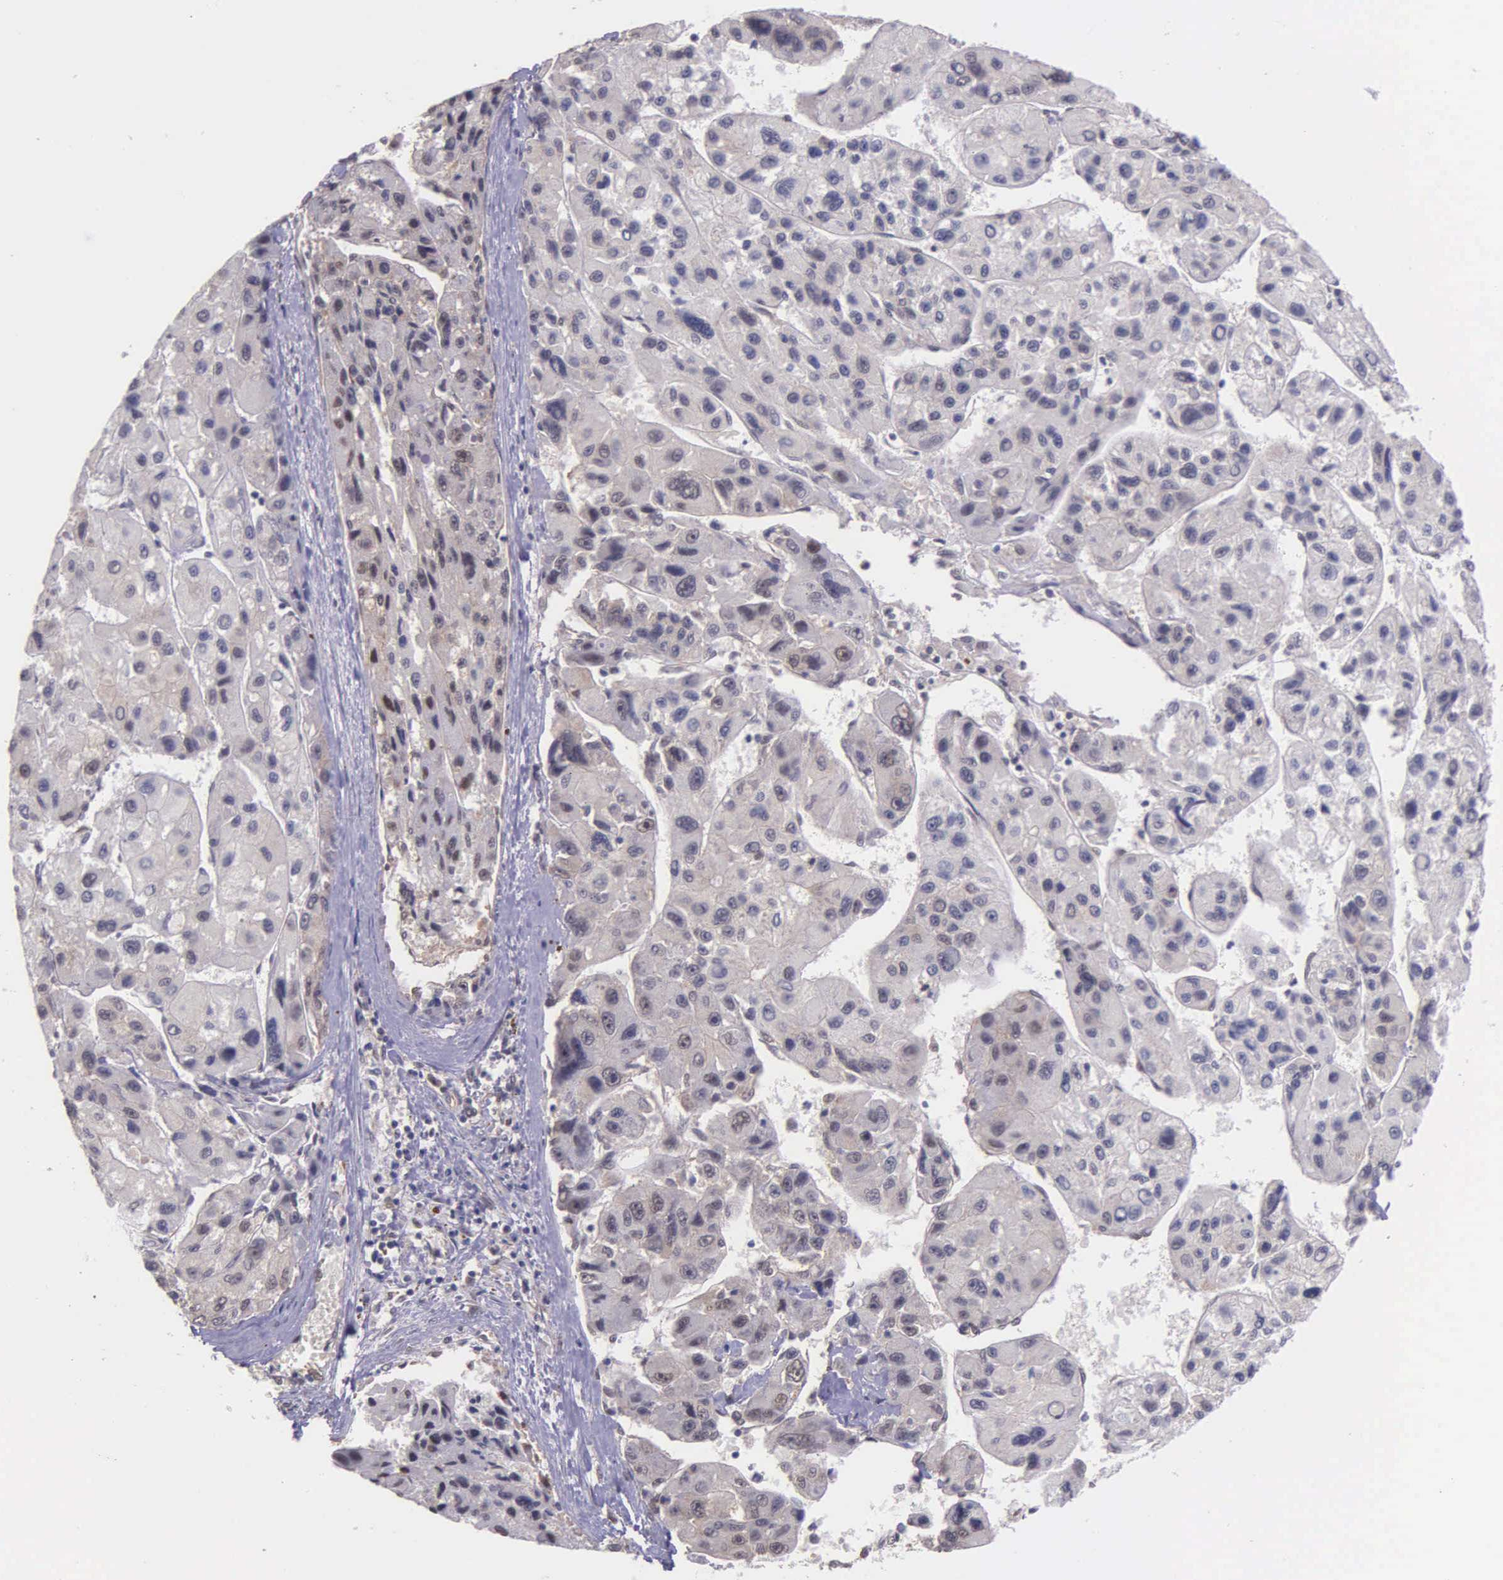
{"staining": {"intensity": "weak", "quantity": "25%-75%", "location": "cytoplasmic/membranous,nuclear"}, "tissue": "liver cancer", "cell_type": "Tumor cells", "image_type": "cancer", "snomed": [{"axis": "morphology", "description": "Carcinoma, Hepatocellular, NOS"}, {"axis": "topography", "description": "Liver"}], "caption": "Human liver hepatocellular carcinoma stained with a protein marker reveals weak staining in tumor cells.", "gene": "PSMC1", "patient": {"sex": "male", "age": 64}}